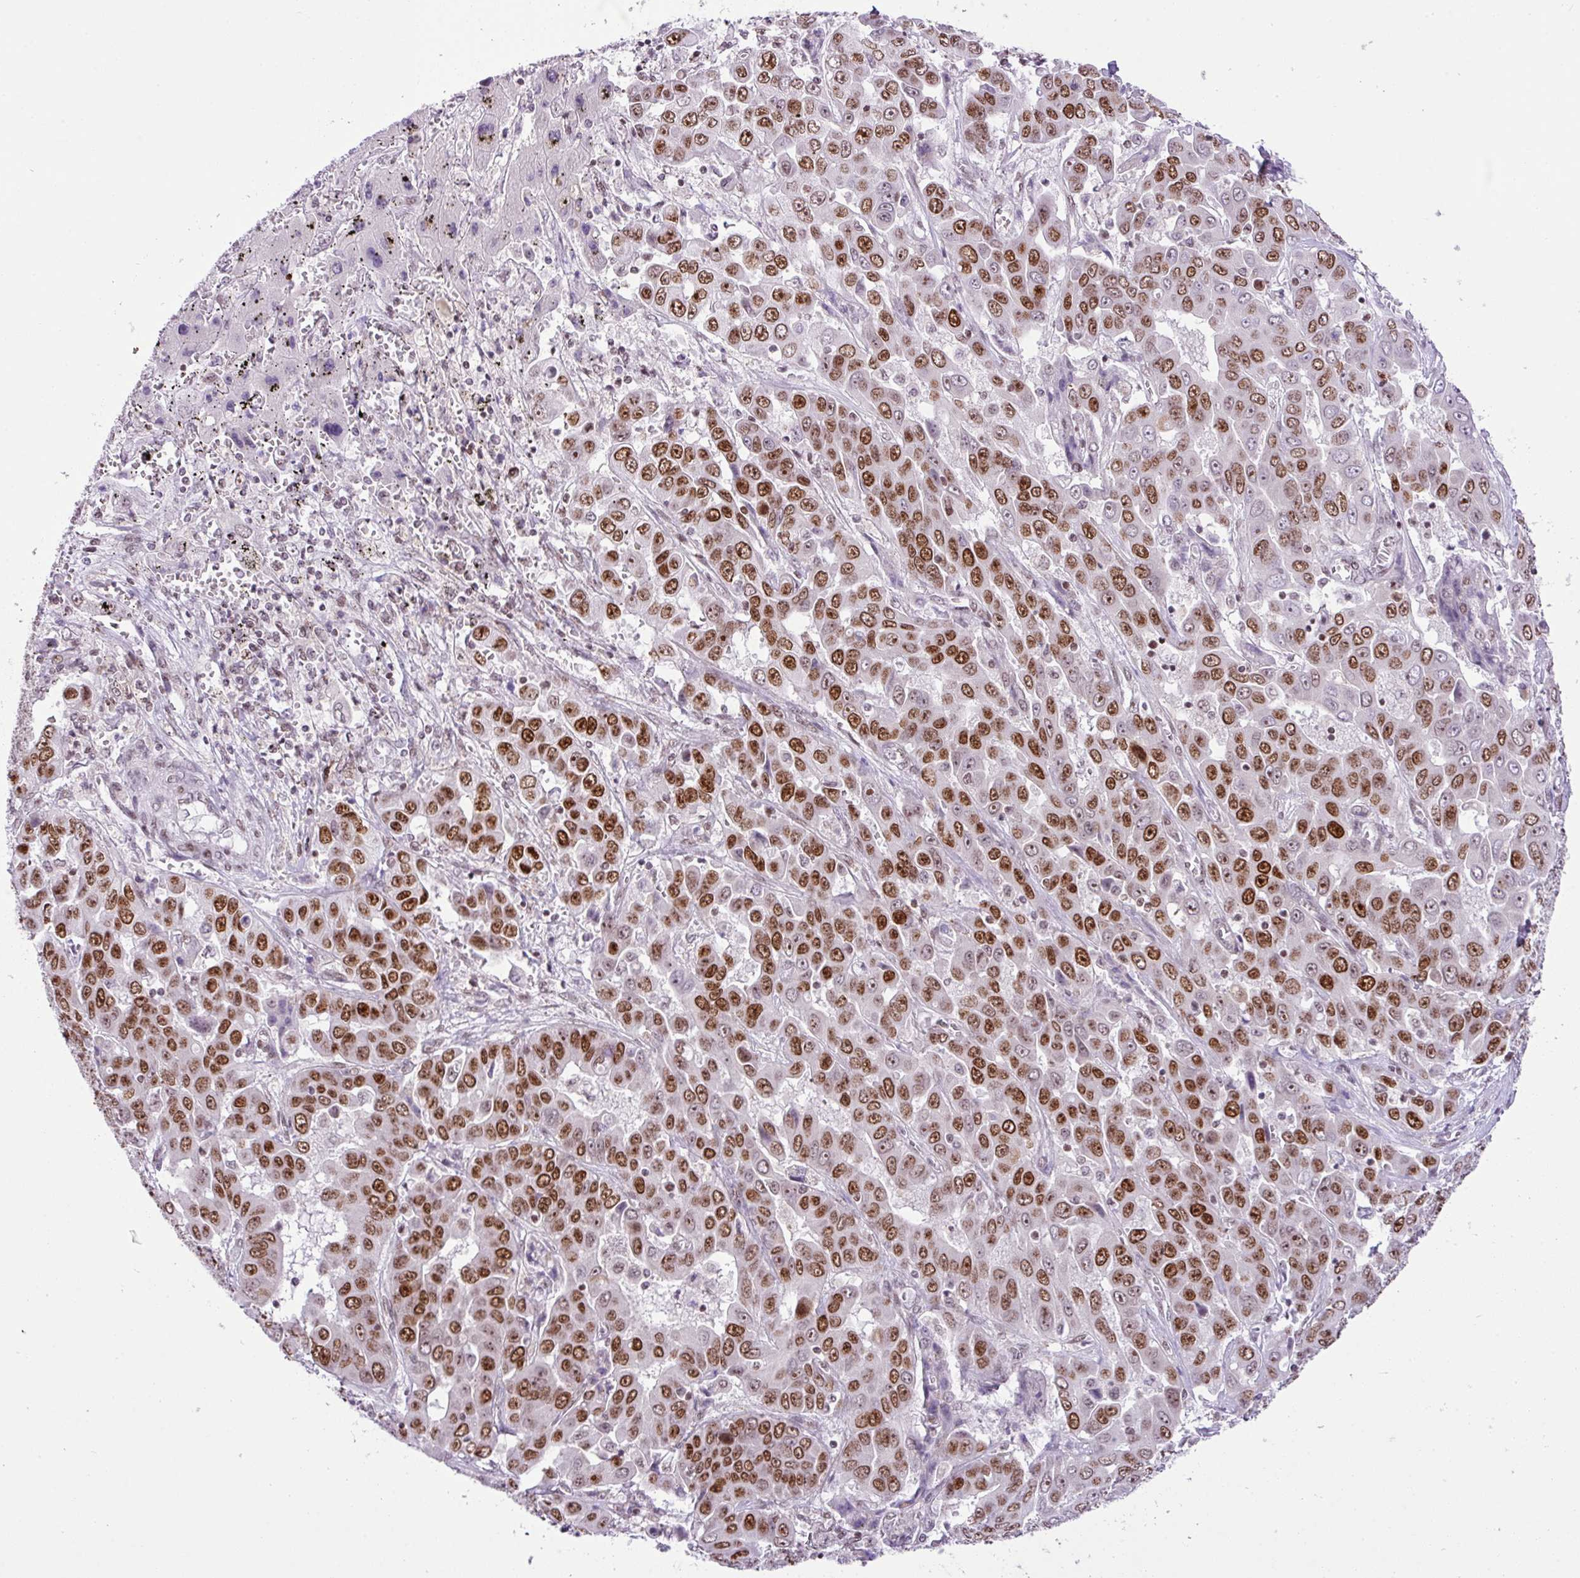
{"staining": {"intensity": "moderate", "quantity": ">75%", "location": "nuclear"}, "tissue": "liver cancer", "cell_type": "Tumor cells", "image_type": "cancer", "snomed": [{"axis": "morphology", "description": "Cholangiocarcinoma"}, {"axis": "topography", "description": "Liver"}], "caption": "DAB immunohistochemical staining of human liver cancer shows moderate nuclear protein expression in about >75% of tumor cells. (Brightfield microscopy of DAB IHC at high magnification).", "gene": "CCDC137", "patient": {"sex": "female", "age": 52}}